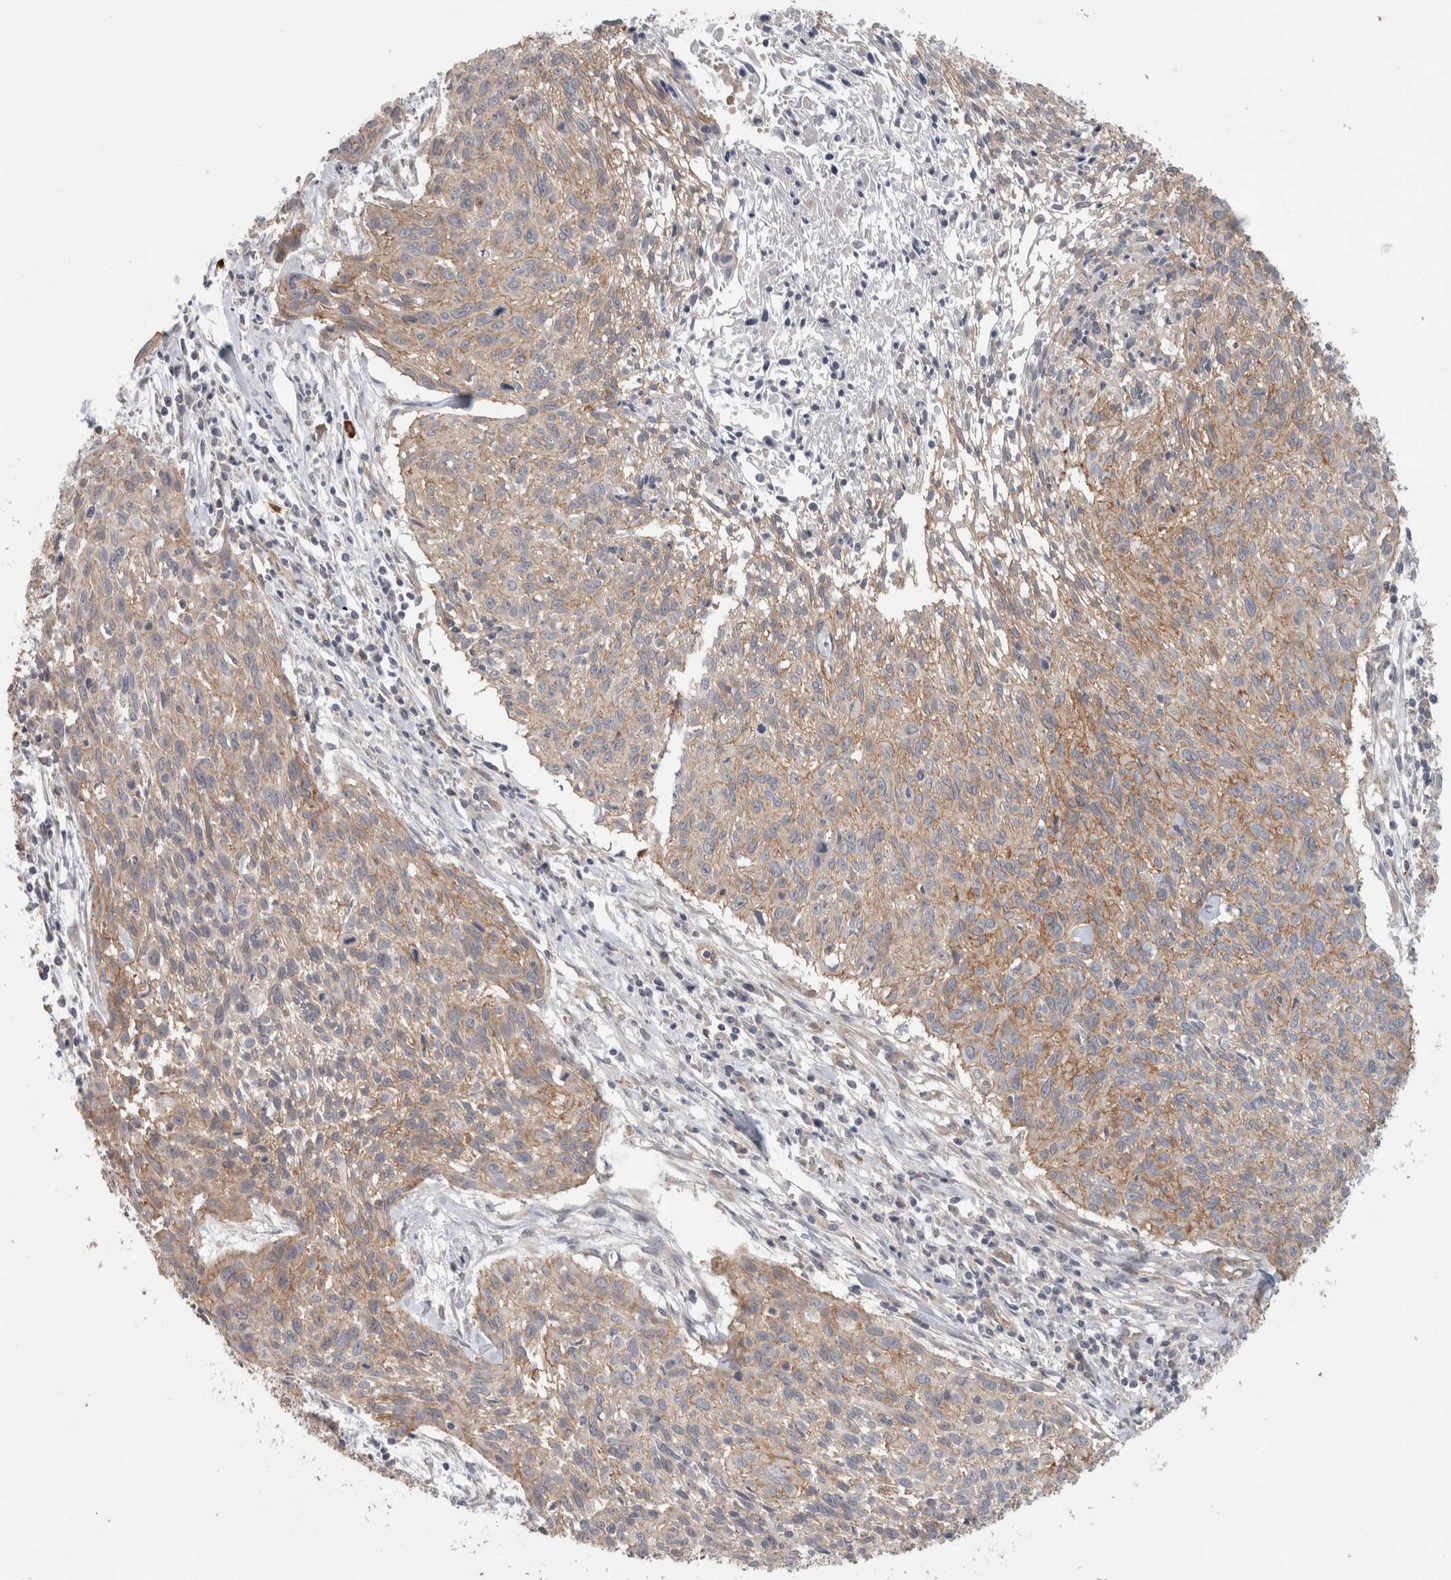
{"staining": {"intensity": "weak", "quantity": "<25%", "location": "cytoplasmic/membranous"}, "tissue": "cervical cancer", "cell_type": "Tumor cells", "image_type": "cancer", "snomed": [{"axis": "morphology", "description": "Squamous cell carcinoma, NOS"}, {"axis": "topography", "description": "Cervix"}], "caption": "This is an immunohistochemistry image of human cervical cancer (squamous cell carcinoma). There is no staining in tumor cells.", "gene": "RASAL2", "patient": {"sex": "female", "age": 51}}